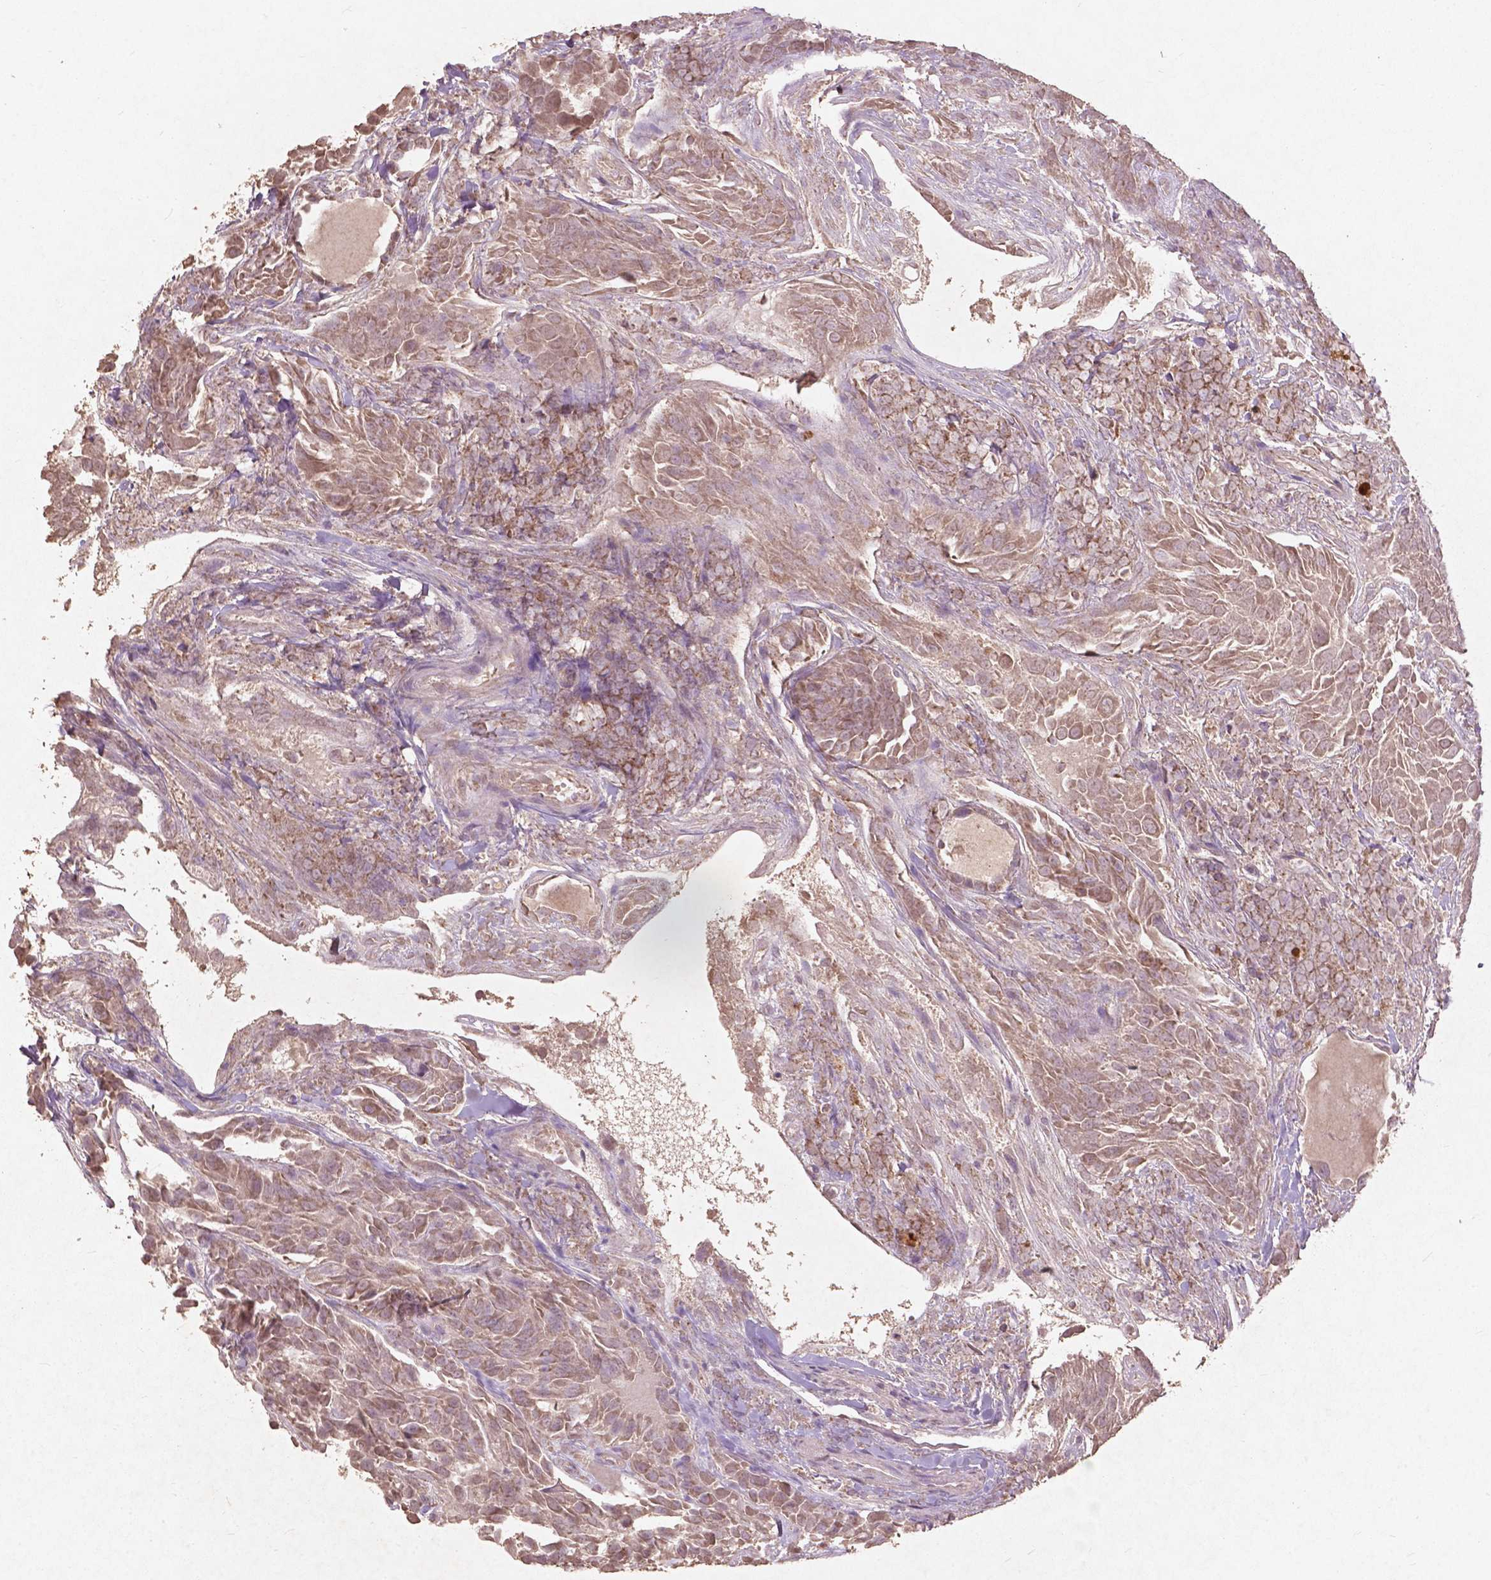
{"staining": {"intensity": "moderate", "quantity": ">75%", "location": "cytoplasmic/membranous"}, "tissue": "thyroid cancer", "cell_type": "Tumor cells", "image_type": "cancer", "snomed": [{"axis": "morphology", "description": "Papillary adenocarcinoma, NOS"}, {"axis": "topography", "description": "Thyroid gland"}], "caption": "This is a photomicrograph of immunohistochemistry (IHC) staining of thyroid papillary adenocarcinoma, which shows moderate expression in the cytoplasmic/membranous of tumor cells.", "gene": "ST6GALNAC5", "patient": {"sex": "female", "age": 37}}